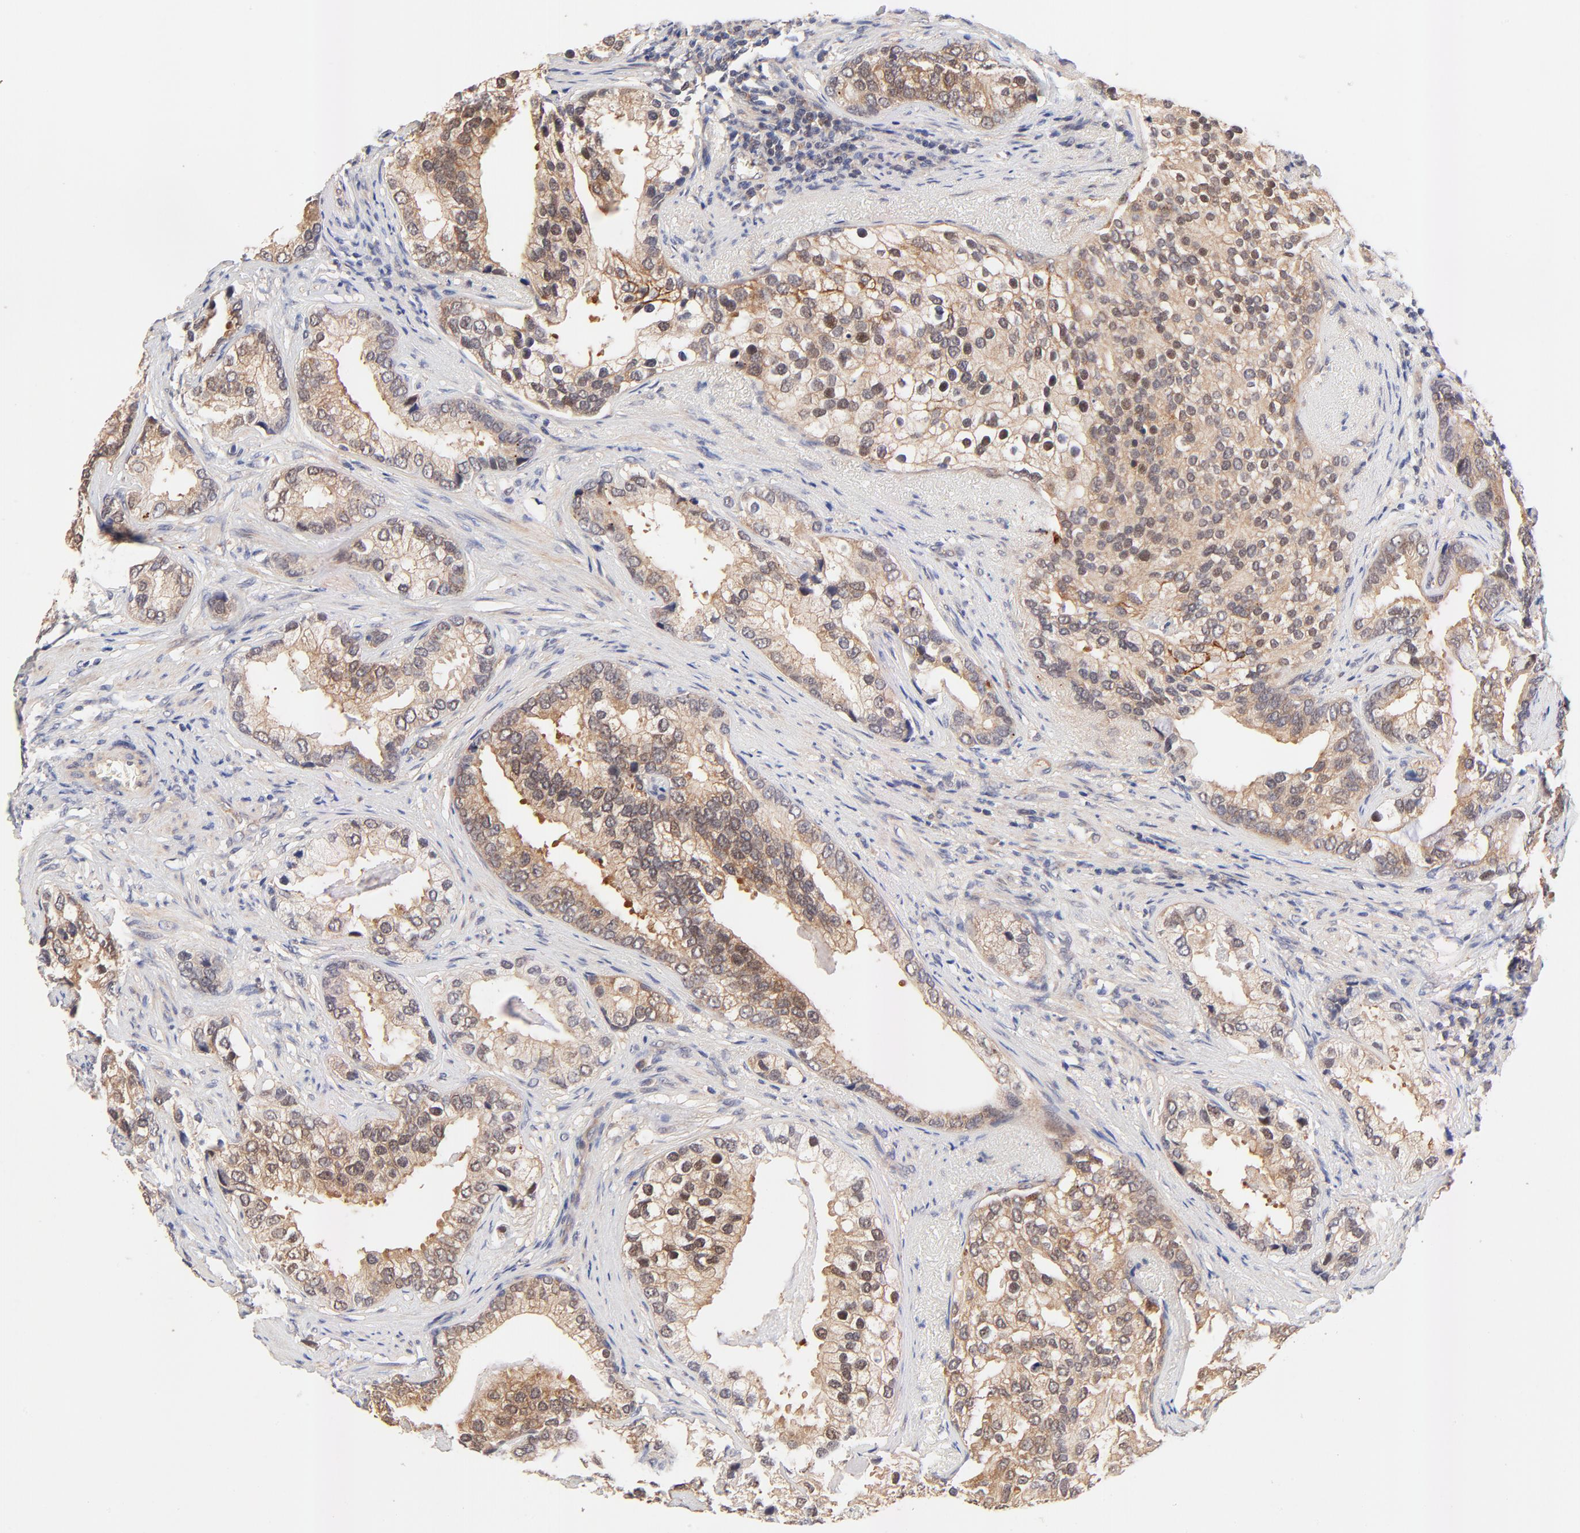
{"staining": {"intensity": "moderate", "quantity": ">75%", "location": "cytoplasmic/membranous,nuclear"}, "tissue": "prostate cancer", "cell_type": "Tumor cells", "image_type": "cancer", "snomed": [{"axis": "morphology", "description": "Adenocarcinoma, Low grade"}, {"axis": "topography", "description": "Prostate"}], "caption": "About >75% of tumor cells in human low-grade adenocarcinoma (prostate) reveal moderate cytoplasmic/membranous and nuclear protein expression as visualized by brown immunohistochemical staining.", "gene": "TXNL1", "patient": {"sex": "male", "age": 71}}